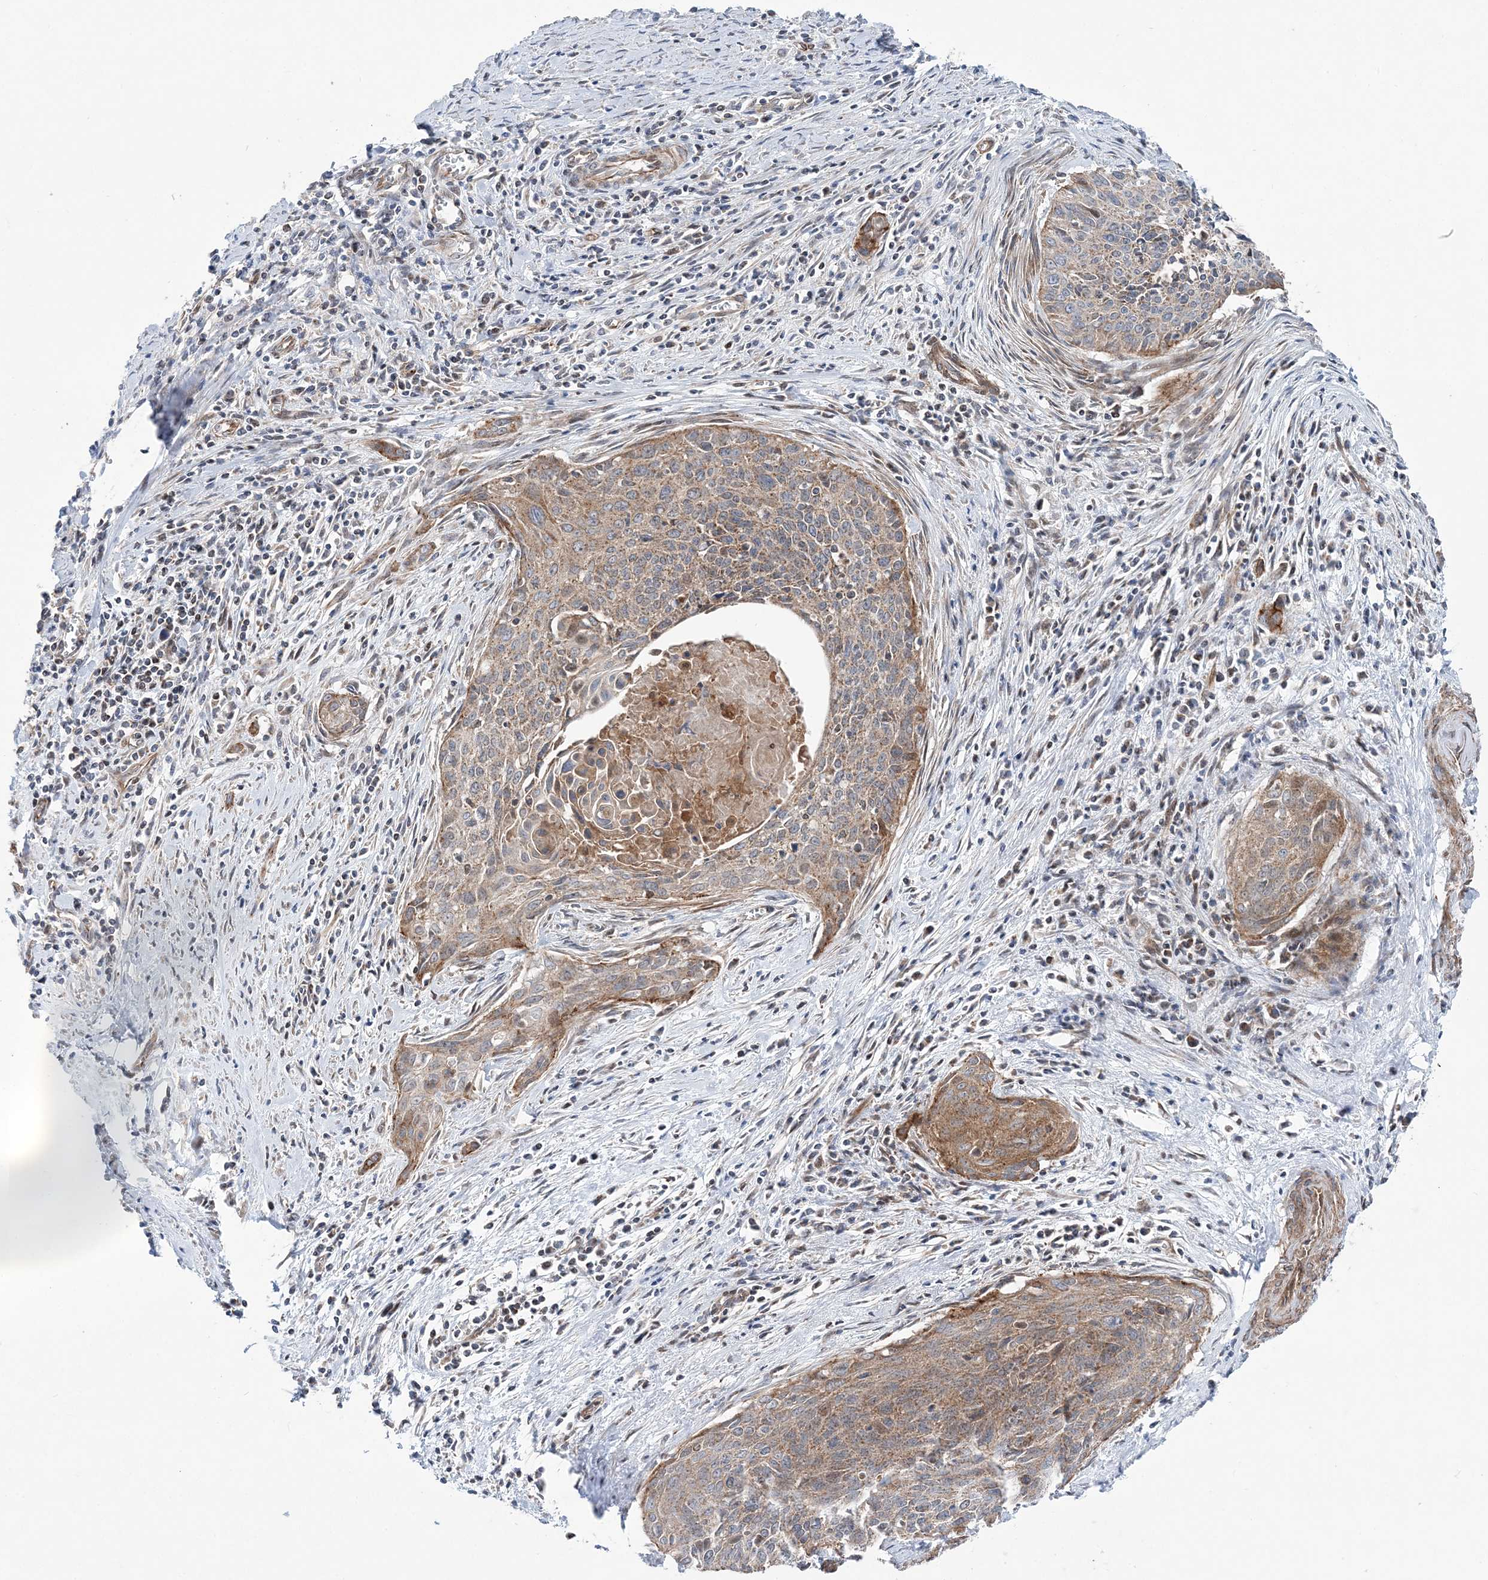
{"staining": {"intensity": "moderate", "quantity": ">75%", "location": "cytoplasmic/membranous"}, "tissue": "cervical cancer", "cell_type": "Tumor cells", "image_type": "cancer", "snomed": [{"axis": "morphology", "description": "Squamous cell carcinoma, NOS"}, {"axis": "topography", "description": "Cervix"}], "caption": "DAB immunohistochemical staining of human cervical squamous cell carcinoma reveals moderate cytoplasmic/membranous protein staining in about >75% of tumor cells. (IHC, brightfield microscopy, high magnification).", "gene": "OPA1", "patient": {"sex": "female", "age": 55}}